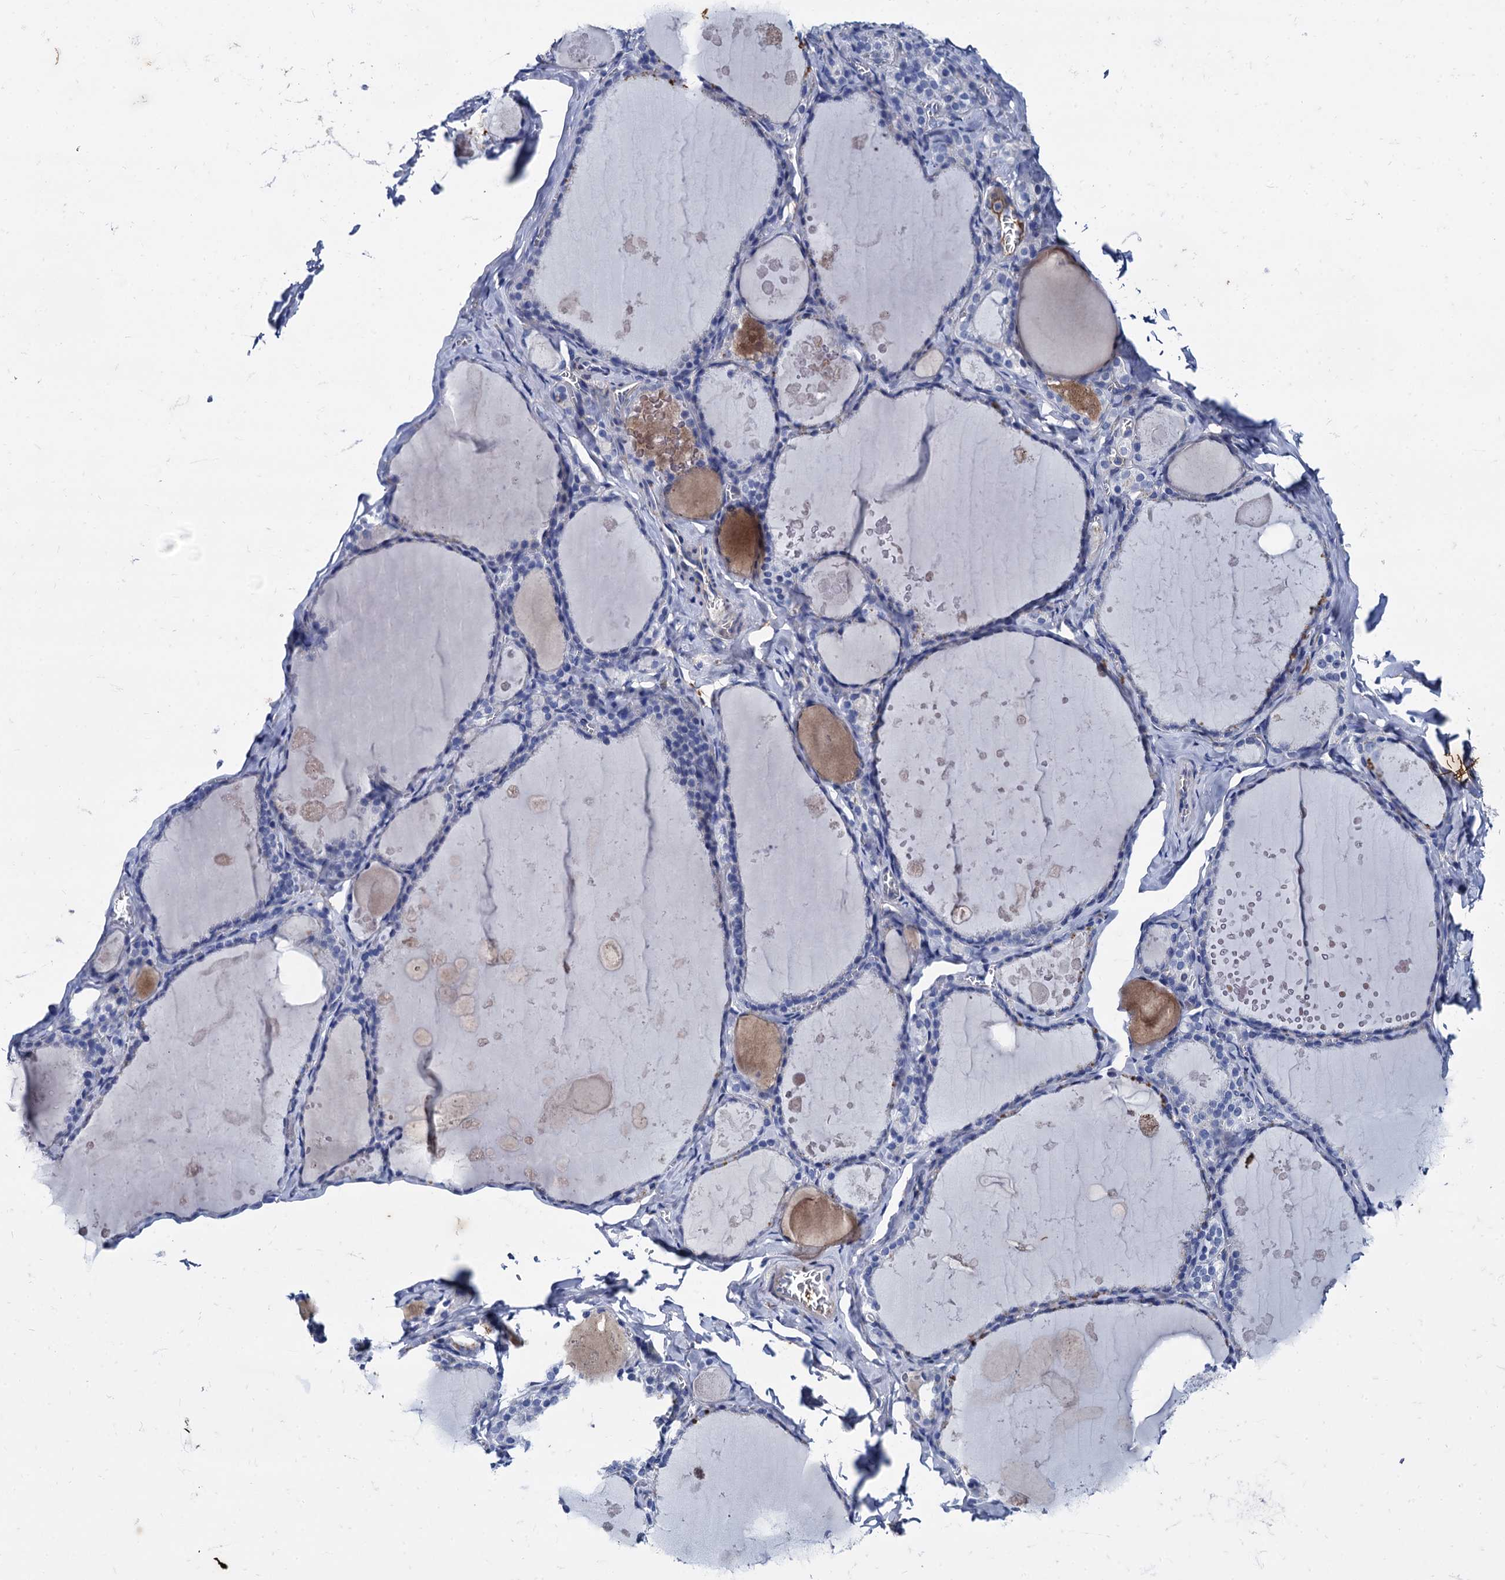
{"staining": {"intensity": "negative", "quantity": "none", "location": "none"}, "tissue": "thyroid gland", "cell_type": "Glandular cells", "image_type": "normal", "snomed": [{"axis": "morphology", "description": "Normal tissue, NOS"}, {"axis": "topography", "description": "Thyroid gland"}], "caption": "The image demonstrates no significant expression in glandular cells of thyroid gland. The staining was performed using DAB to visualize the protein expression in brown, while the nuclei were stained in blue with hematoxylin (Magnification: 20x).", "gene": "TMEM72", "patient": {"sex": "male", "age": 56}}